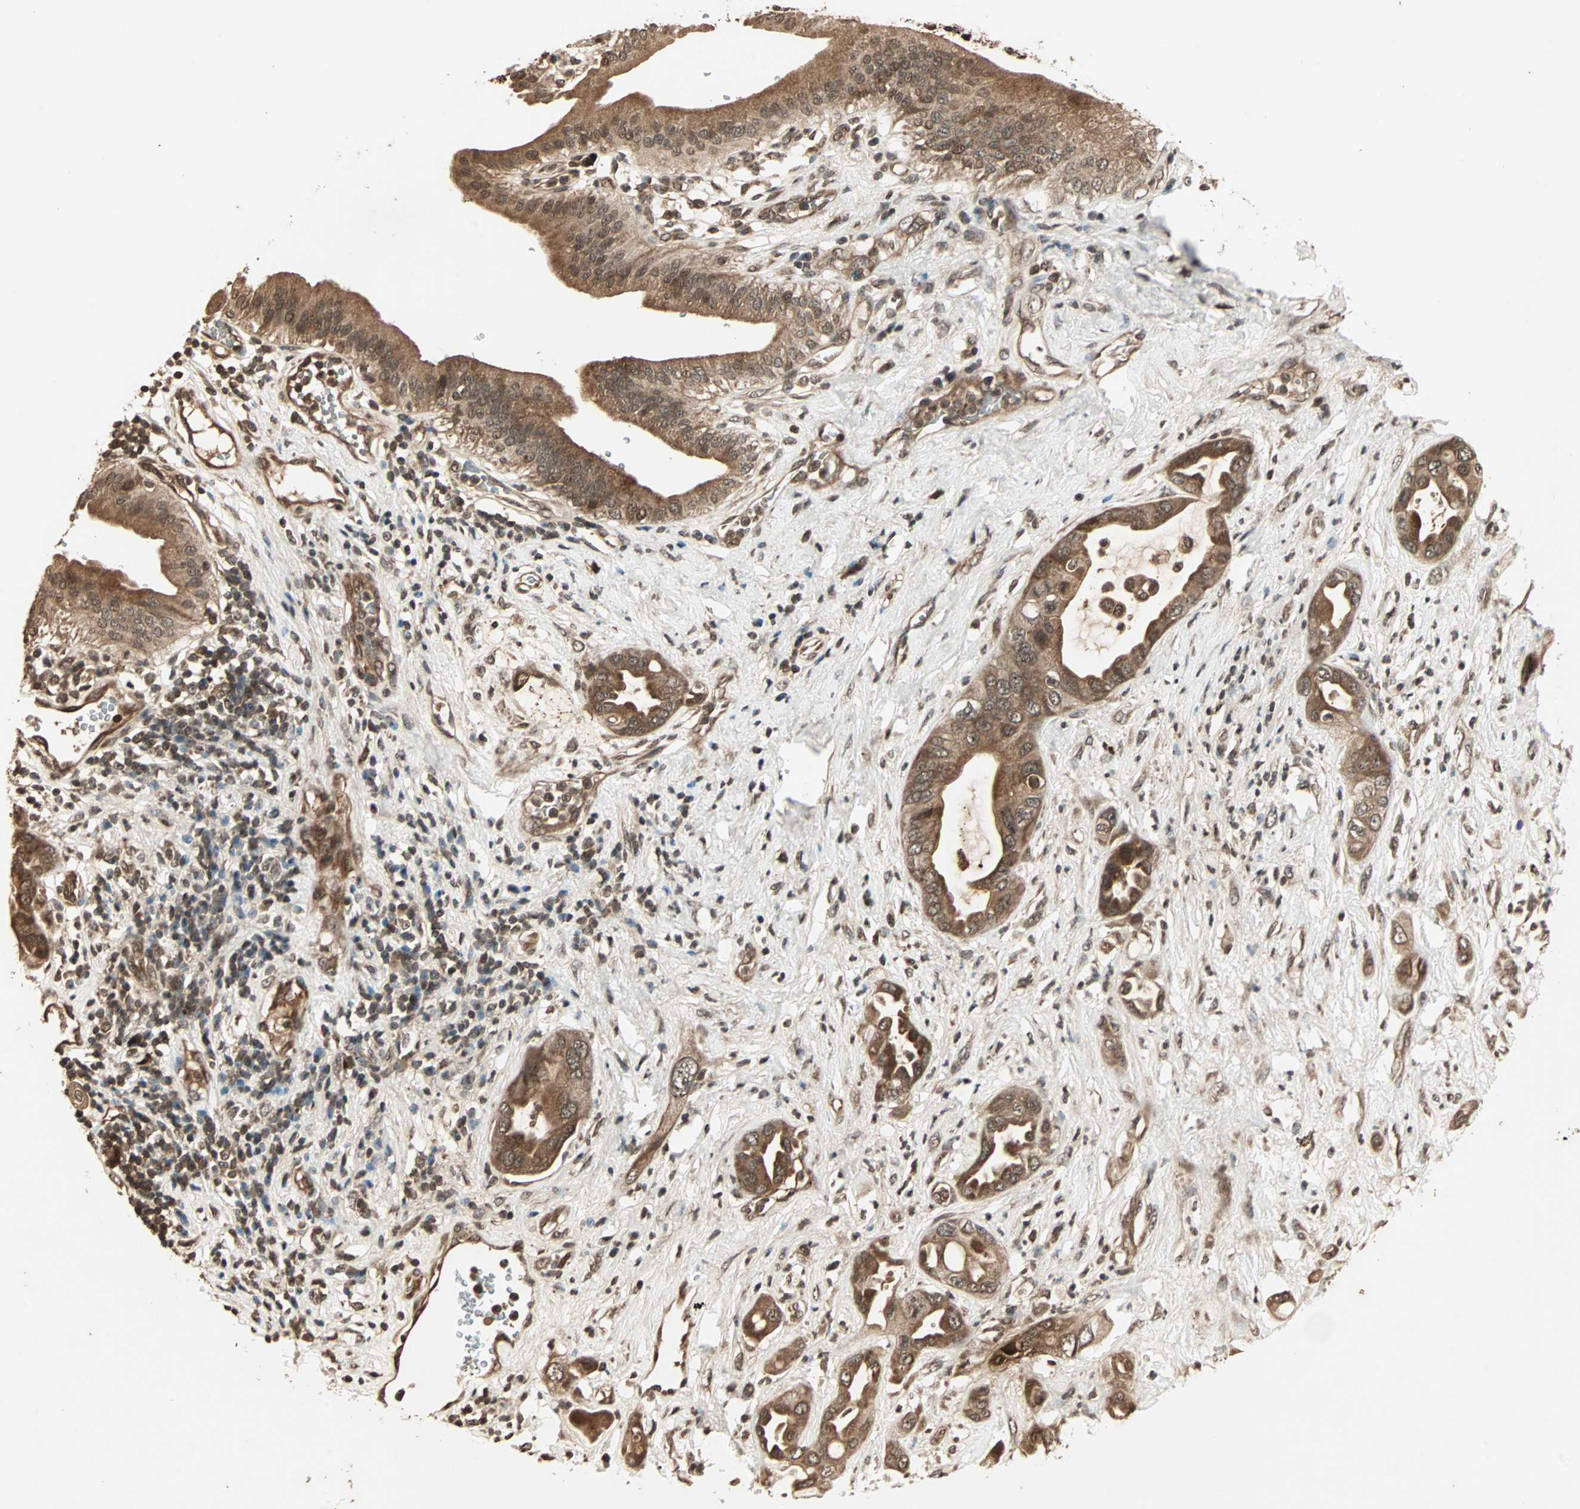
{"staining": {"intensity": "moderate", "quantity": ">75%", "location": "cytoplasmic/membranous,nuclear"}, "tissue": "pancreatic cancer", "cell_type": "Tumor cells", "image_type": "cancer", "snomed": [{"axis": "morphology", "description": "Adenocarcinoma, NOS"}, {"axis": "morphology", "description": "Adenocarcinoma, metastatic, NOS"}, {"axis": "topography", "description": "Lymph node"}, {"axis": "topography", "description": "Pancreas"}, {"axis": "topography", "description": "Duodenum"}], "caption": "High-power microscopy captured an immunohistochemistry image of pancreatic cancer (metastatic adenocarcinoma), revealing moderate cytoplasmic/membranous and nuclear positivity in approximately >75% of tumor cells. (DAB IHC, brown staining for protein, blue staining for nuclei).", "gene": "RFFL", "patient": {"sex": "female", "age": 64}}